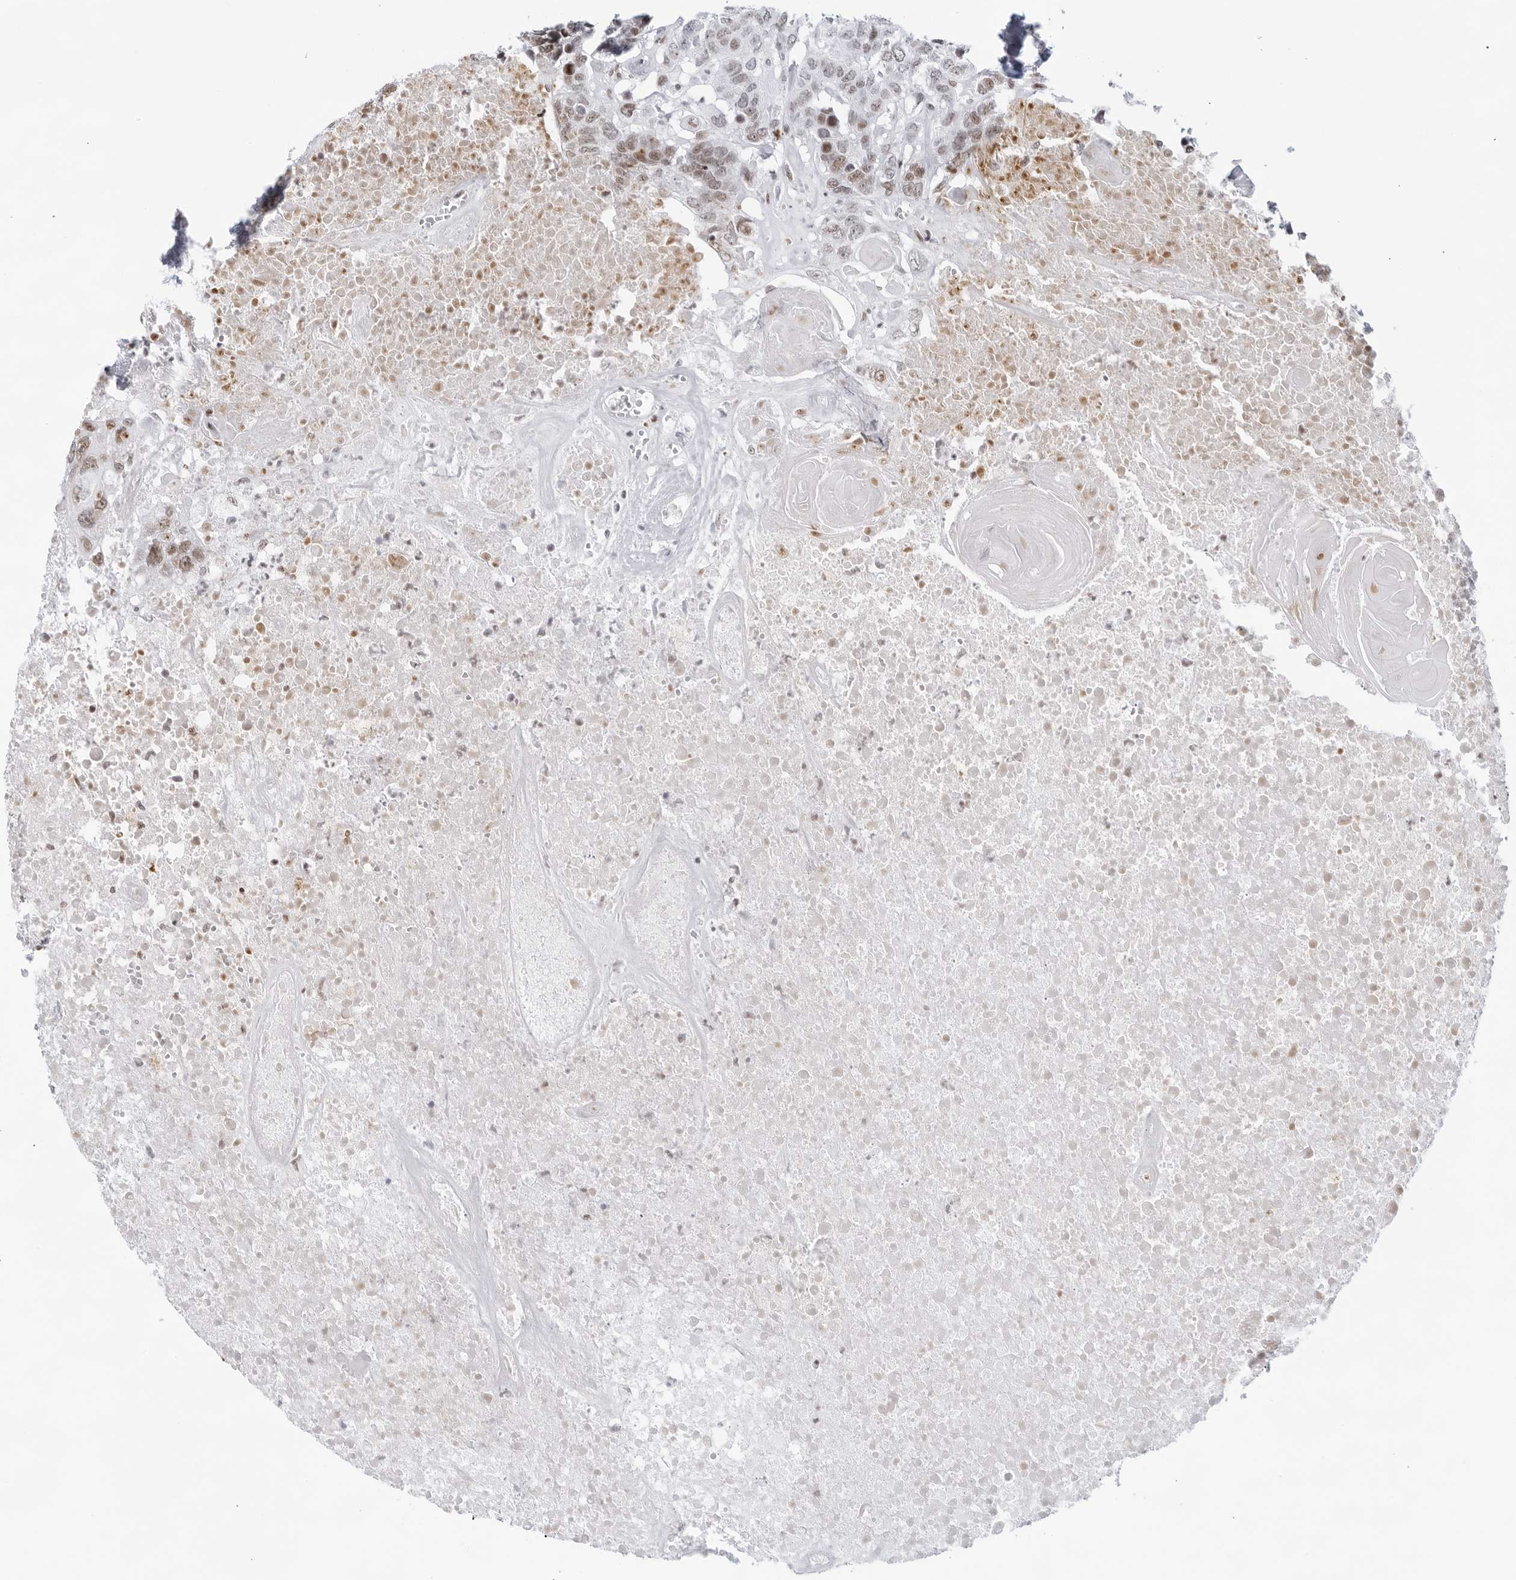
{"staining": {"intensity": "moderate", "quantity": "<25%", "location": "nuclear"}, "tissue": "head and neck cancer", "cell_type": "Tumor cells", "image_type": "cancer", "snomed": [{"axis": "morphology", "description": "Squamous cell carcinoma, NOS"}, {"axis": "topography", "description": "Head-Neck"}], "caption": "There is low levels of moderate nuclear expression in tumor cells of head and neck cancer (squamous cell carcinoma), as demonstrated by immunohistochemical staining (brown color).", "gene": "HP1BP3", "patient": {"sex": "male", "age": 66}}